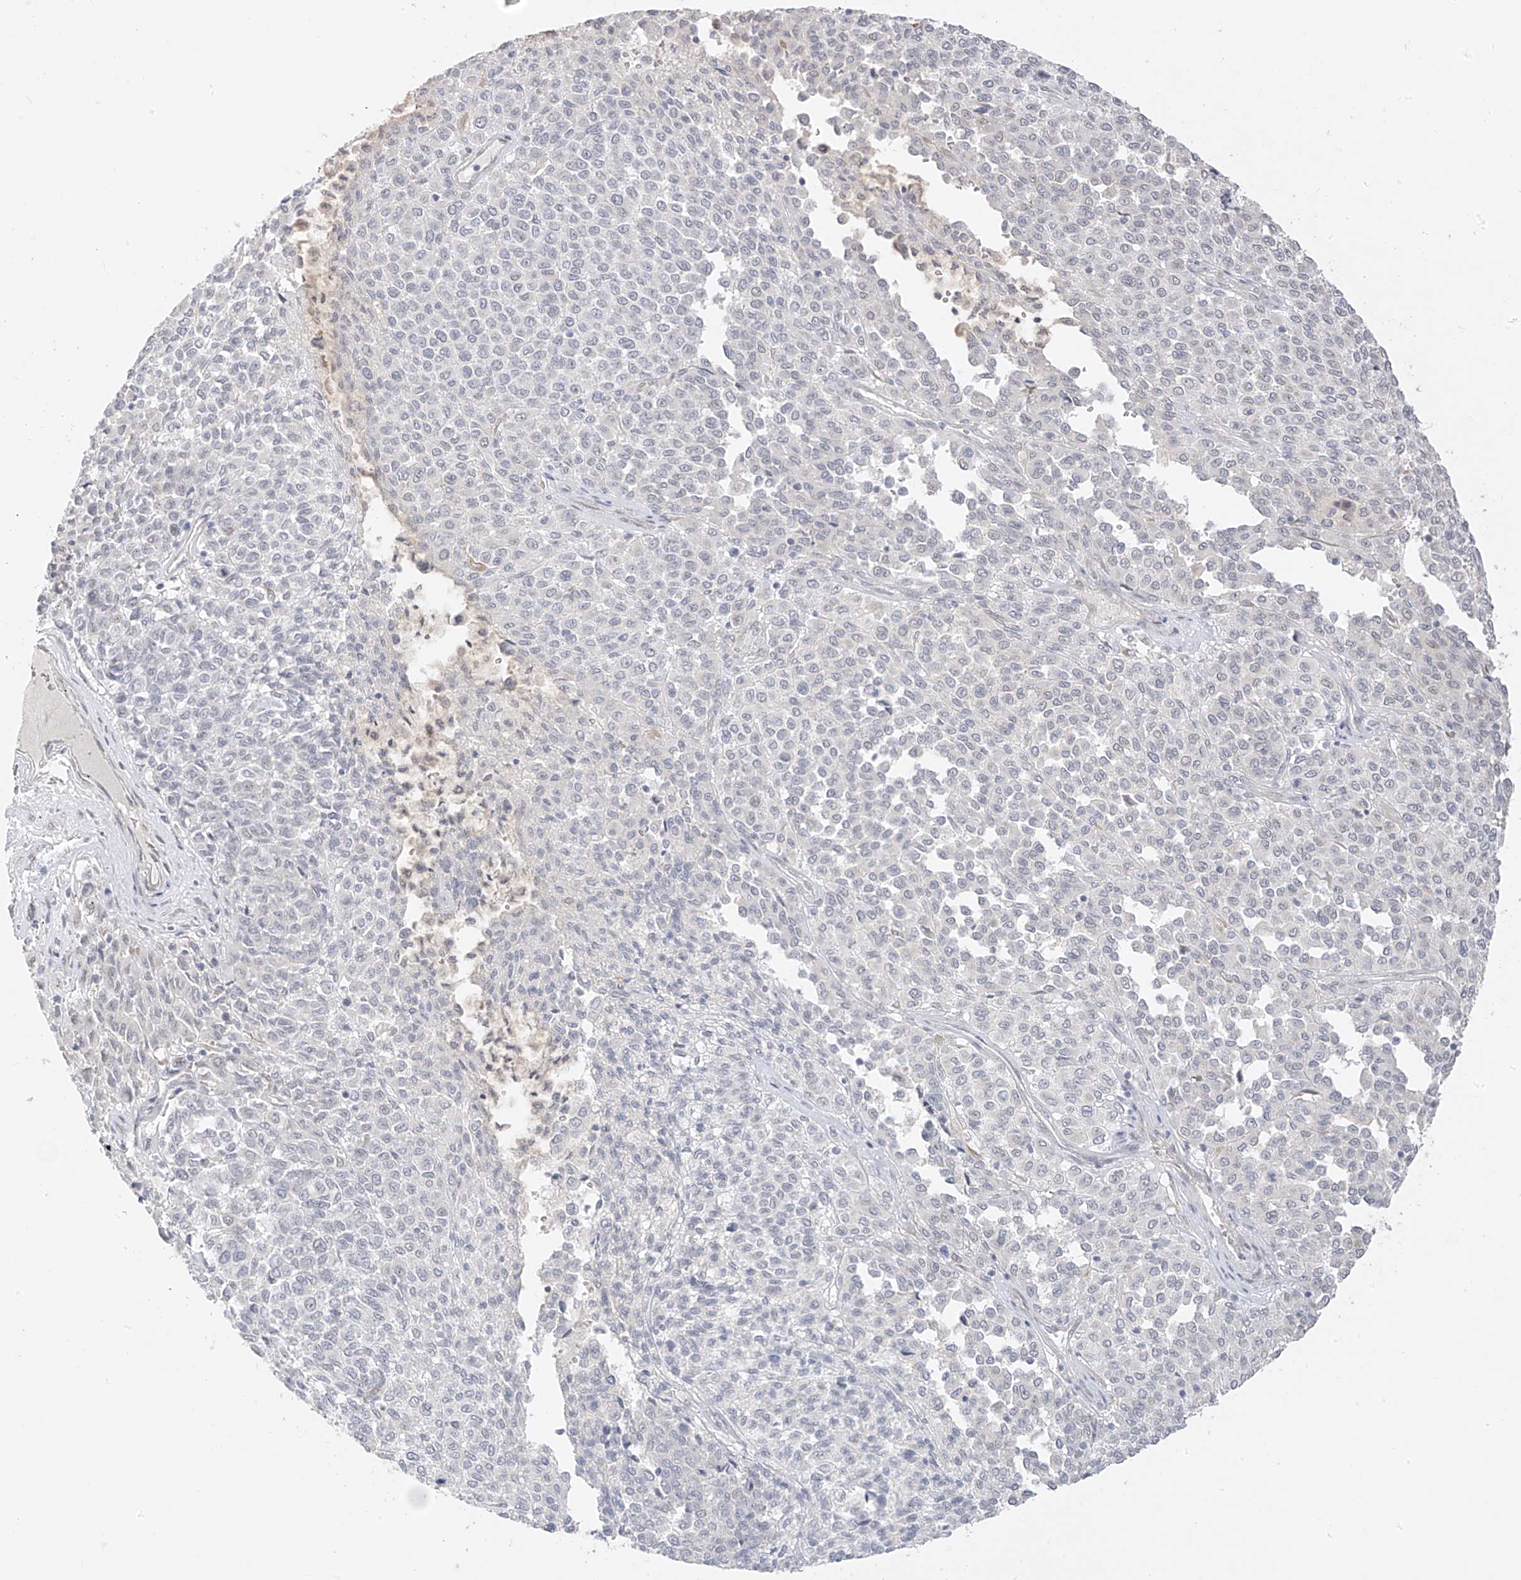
{"staining": {"intensity": "negative", "quantity": "none", "location": "none"}, "tissue": "melanoma", "cell_type": "Tumor cells", "image_type": "cancer", "snomed": [{"axis": "morphology", "description": "Malignant melanoma, Metastatic site"}, {"axis": "topography", "description": "Pancreas"}], "caption": "This photomicrograph is of malignant melanoma (metastatic site) stained with IHC to label a protein in brown with the nuclei are counter-stained blue. There is no expression in tumor cells. (Immunohistochemistry (ihc), brightfield microscopy, high magnification).", "gene": "DCDC2", "patient": {"sex": "female", "age": 30}}